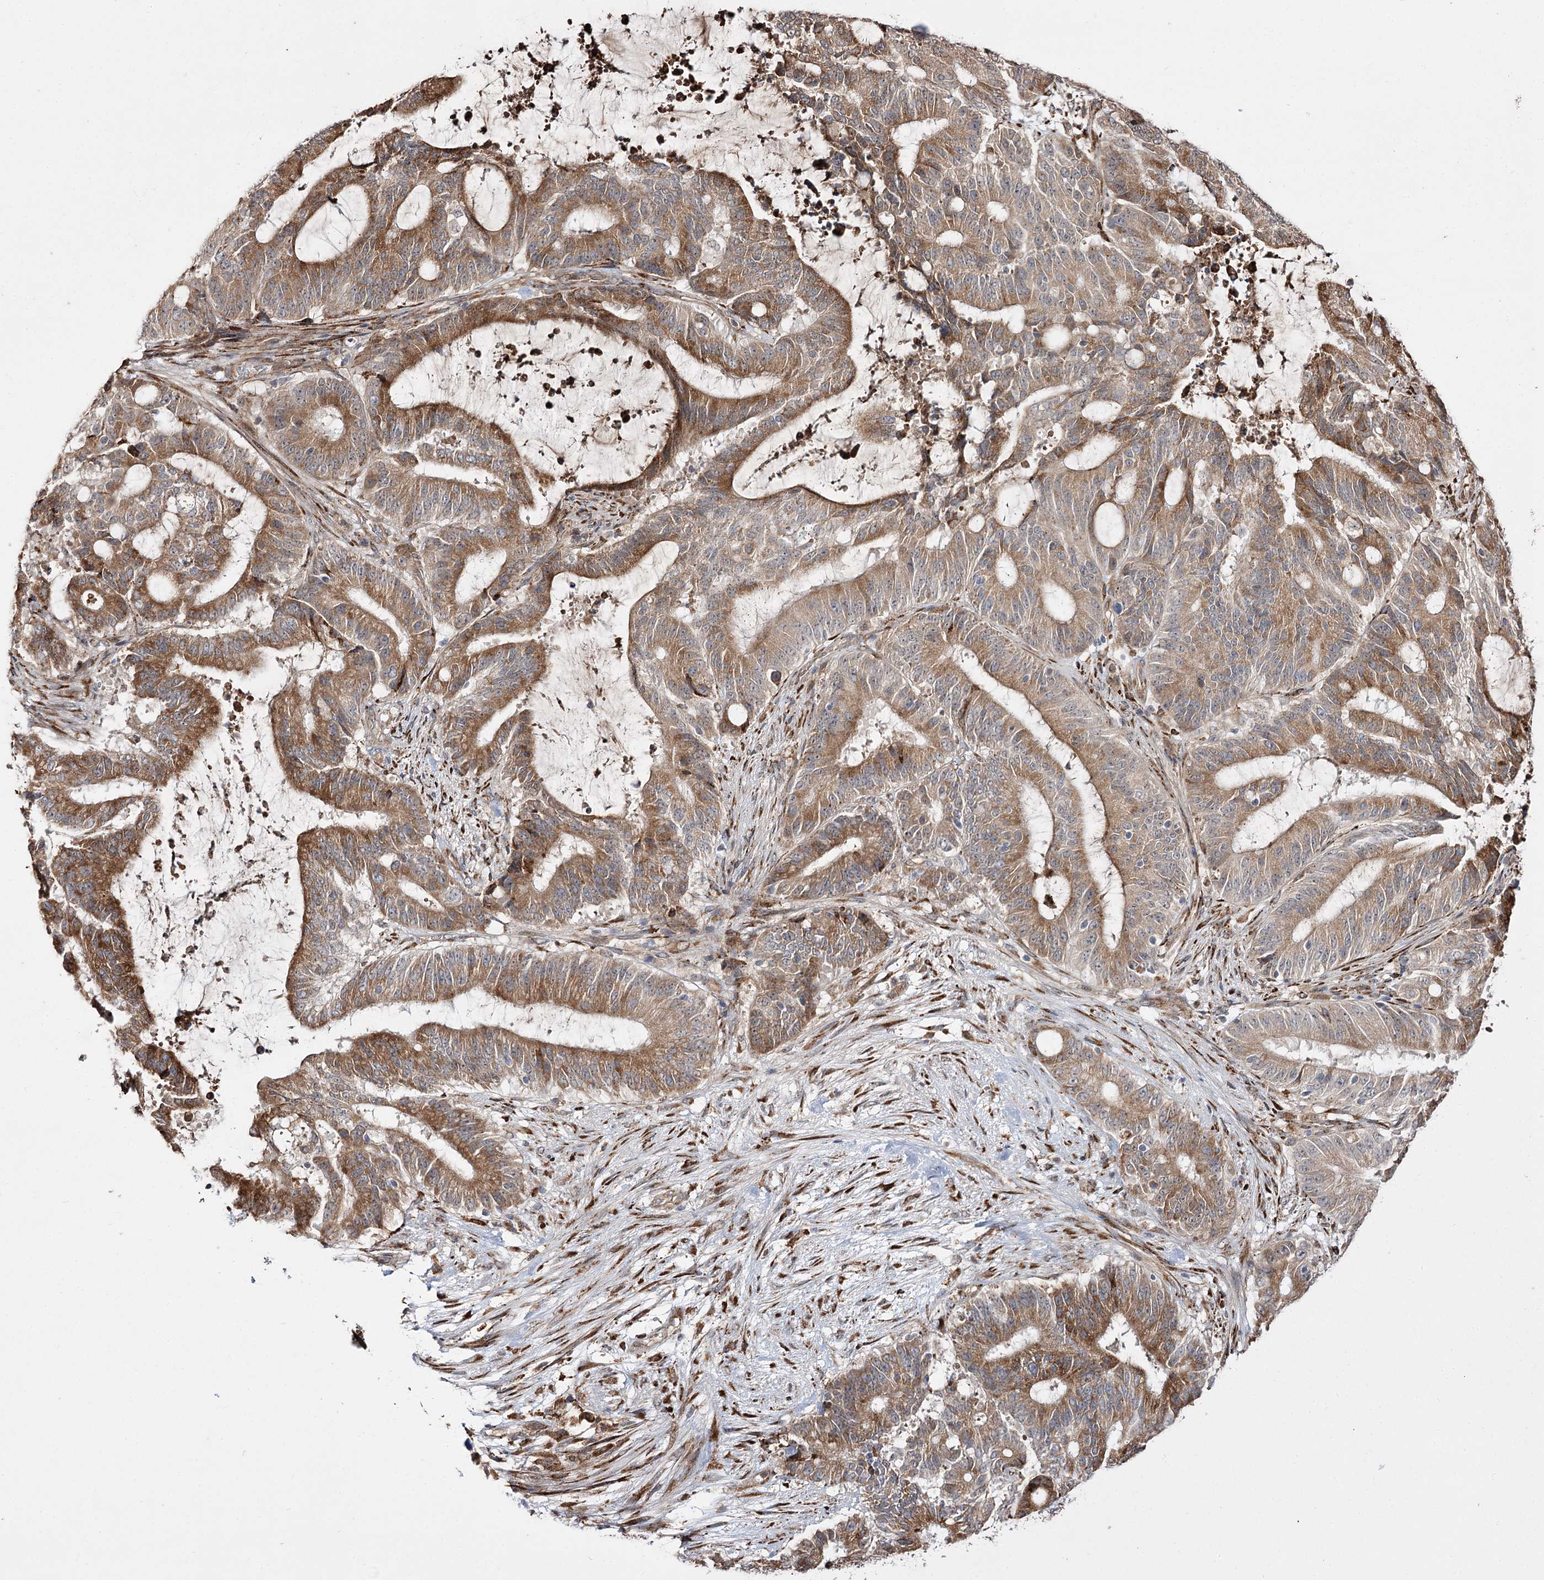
{"staining": {"intensity": "moderate", "quantity": ">75%", "location": "cytoplasmic/membranous"}, "tissue": "liver cancer", "cell_type": "Tumor cells", "image_type": "cancer", "snomed": [{"axis": "morphology", "description": "Normal tissue, NOS"}, {"axis": "morphology", "description": "Cholangiocarcinoma"}, {"axis": "topography", "description": "Liver"}, {"axis": "topography", "description": "Peripheral nerve tissue"}], "caption": "The immunohistochemical stain labels moderate cytoplasmic/membranous expression in tumor cells of liver cholangiocarcinoma tissue.", "gene": "FANCL", "patient": {"sex": "female", "age": 73}}